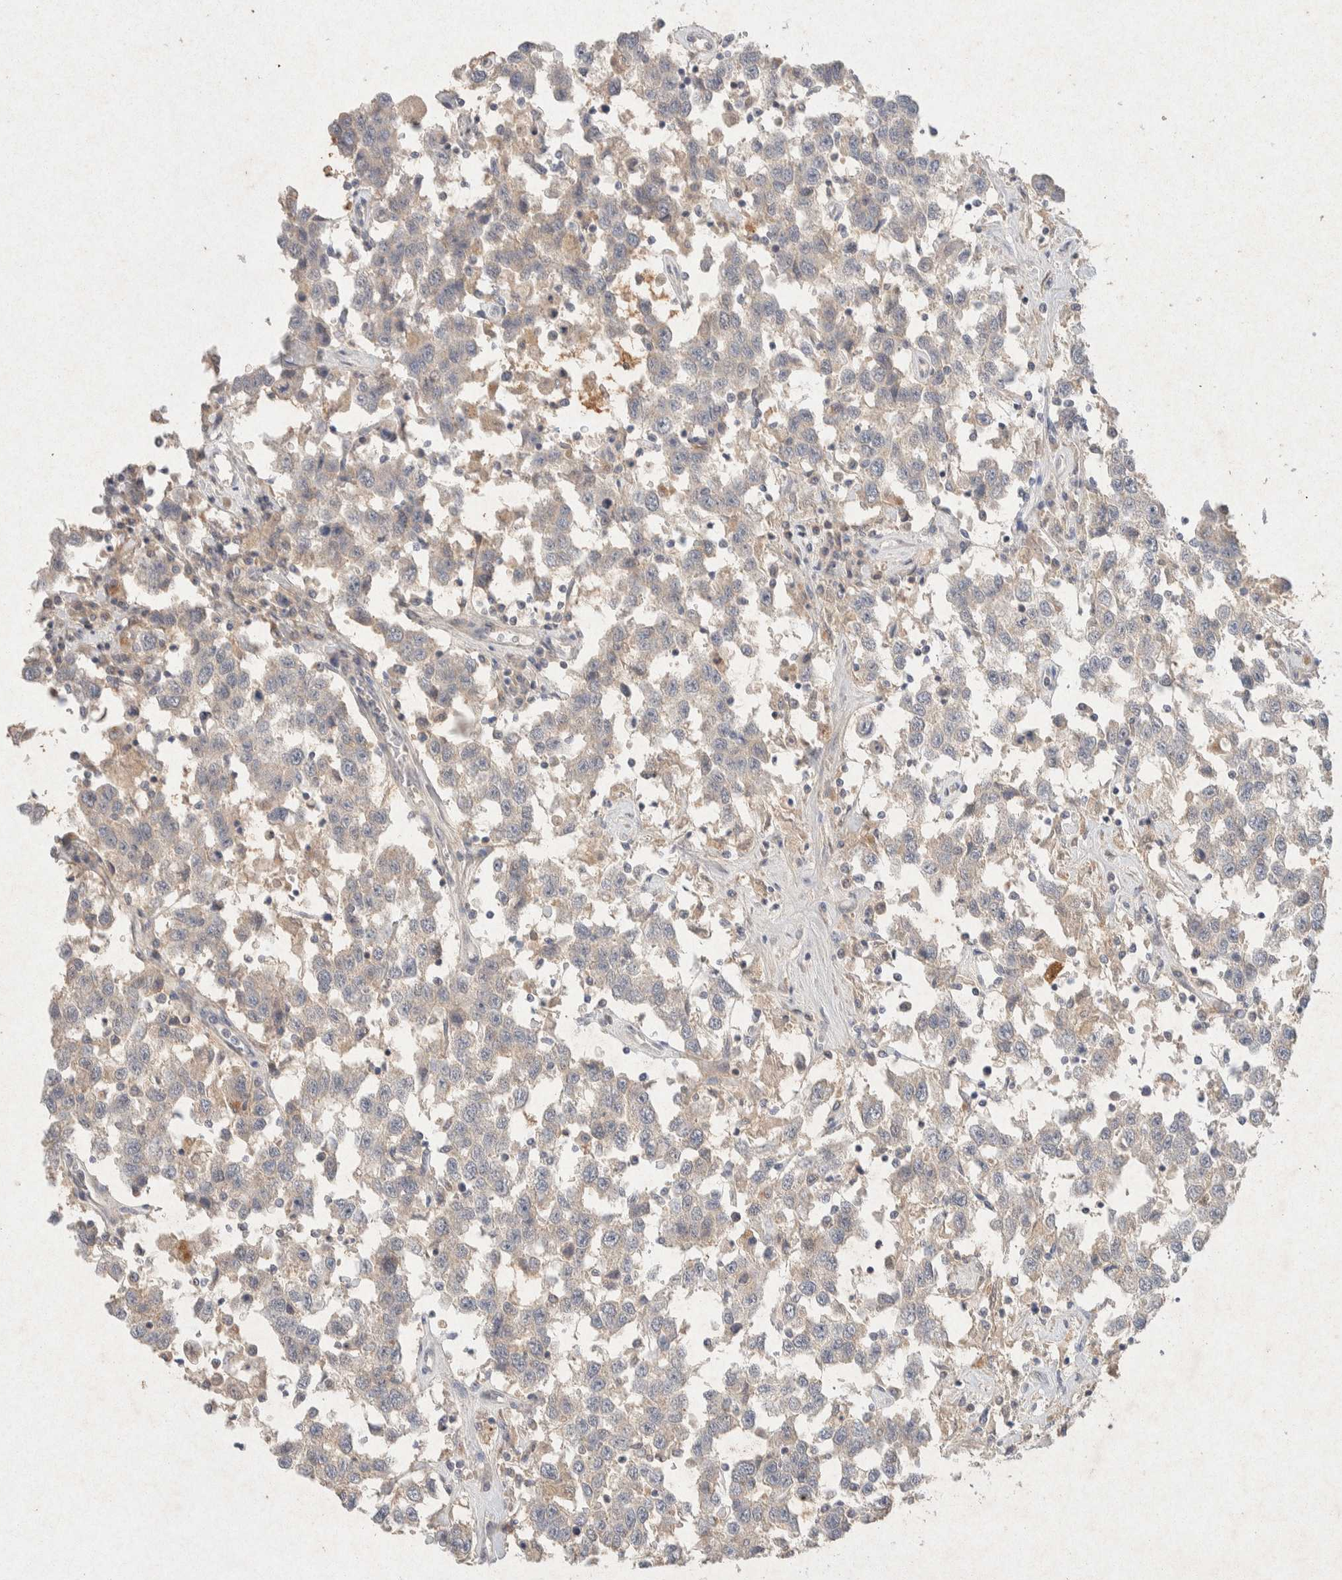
{"staining": {"intensity": "negative", "quantity": "none", "location": "none"}, "tissue": "testis cancer", "cell_type": "Tumor cells", "image_type": "cancer", "snomed": [{"axis": "morphology", "description": "Seminoma, NOS"}, {"axis": "topography", "description": "Testis"}], "caption": "This histopathology image is of testis seminoma stained with IHC to label a protein in brown with the nuclei are counter-stained blue. There is no staining in tumor cells.", "gene": "GNAI1", "patient": {"sex": "male", "age": 41}}